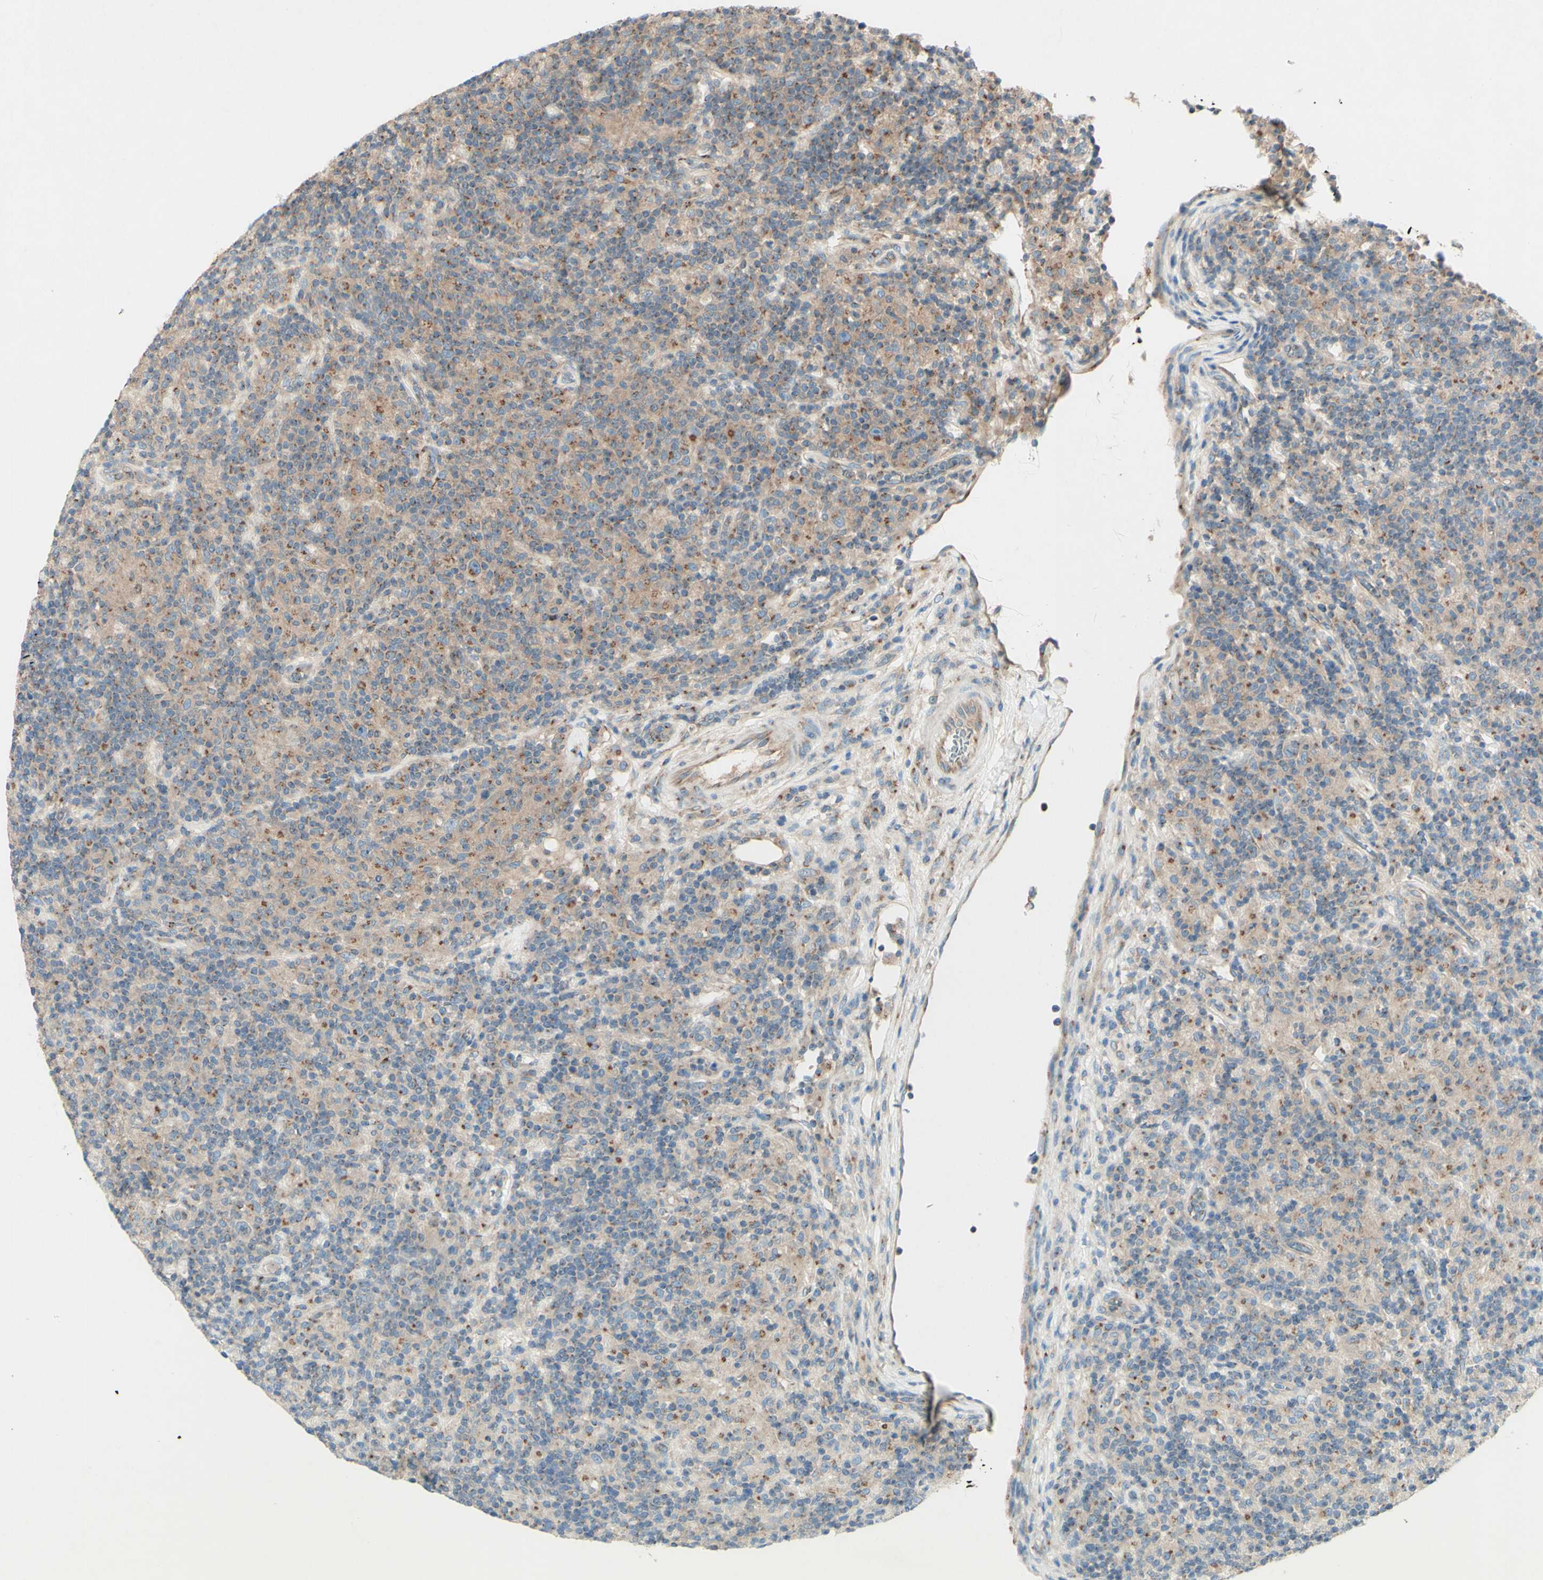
{"staining": {"intensity": "moderate", "quantity": "25%-75%", "location": "nuclear"}, "tissue": "lymphoma", "cell_type": "Tumor cells", "image_type": "cancer", "snomed": [{"axis": "morphology", "description": "Hodgkin's disease, NOS"}, {"axis": "topography", "description": "Lymph node"}], "caption": "IHC of lymphoma demonstrates medium levels of moderate nuclear expression in approximately 25%-75% of tumor cells. (Brightfield microscopy of DAB IHC at high magnification).", "gene": "MTM1", "patient": {"sex": "male", "age": 70}}